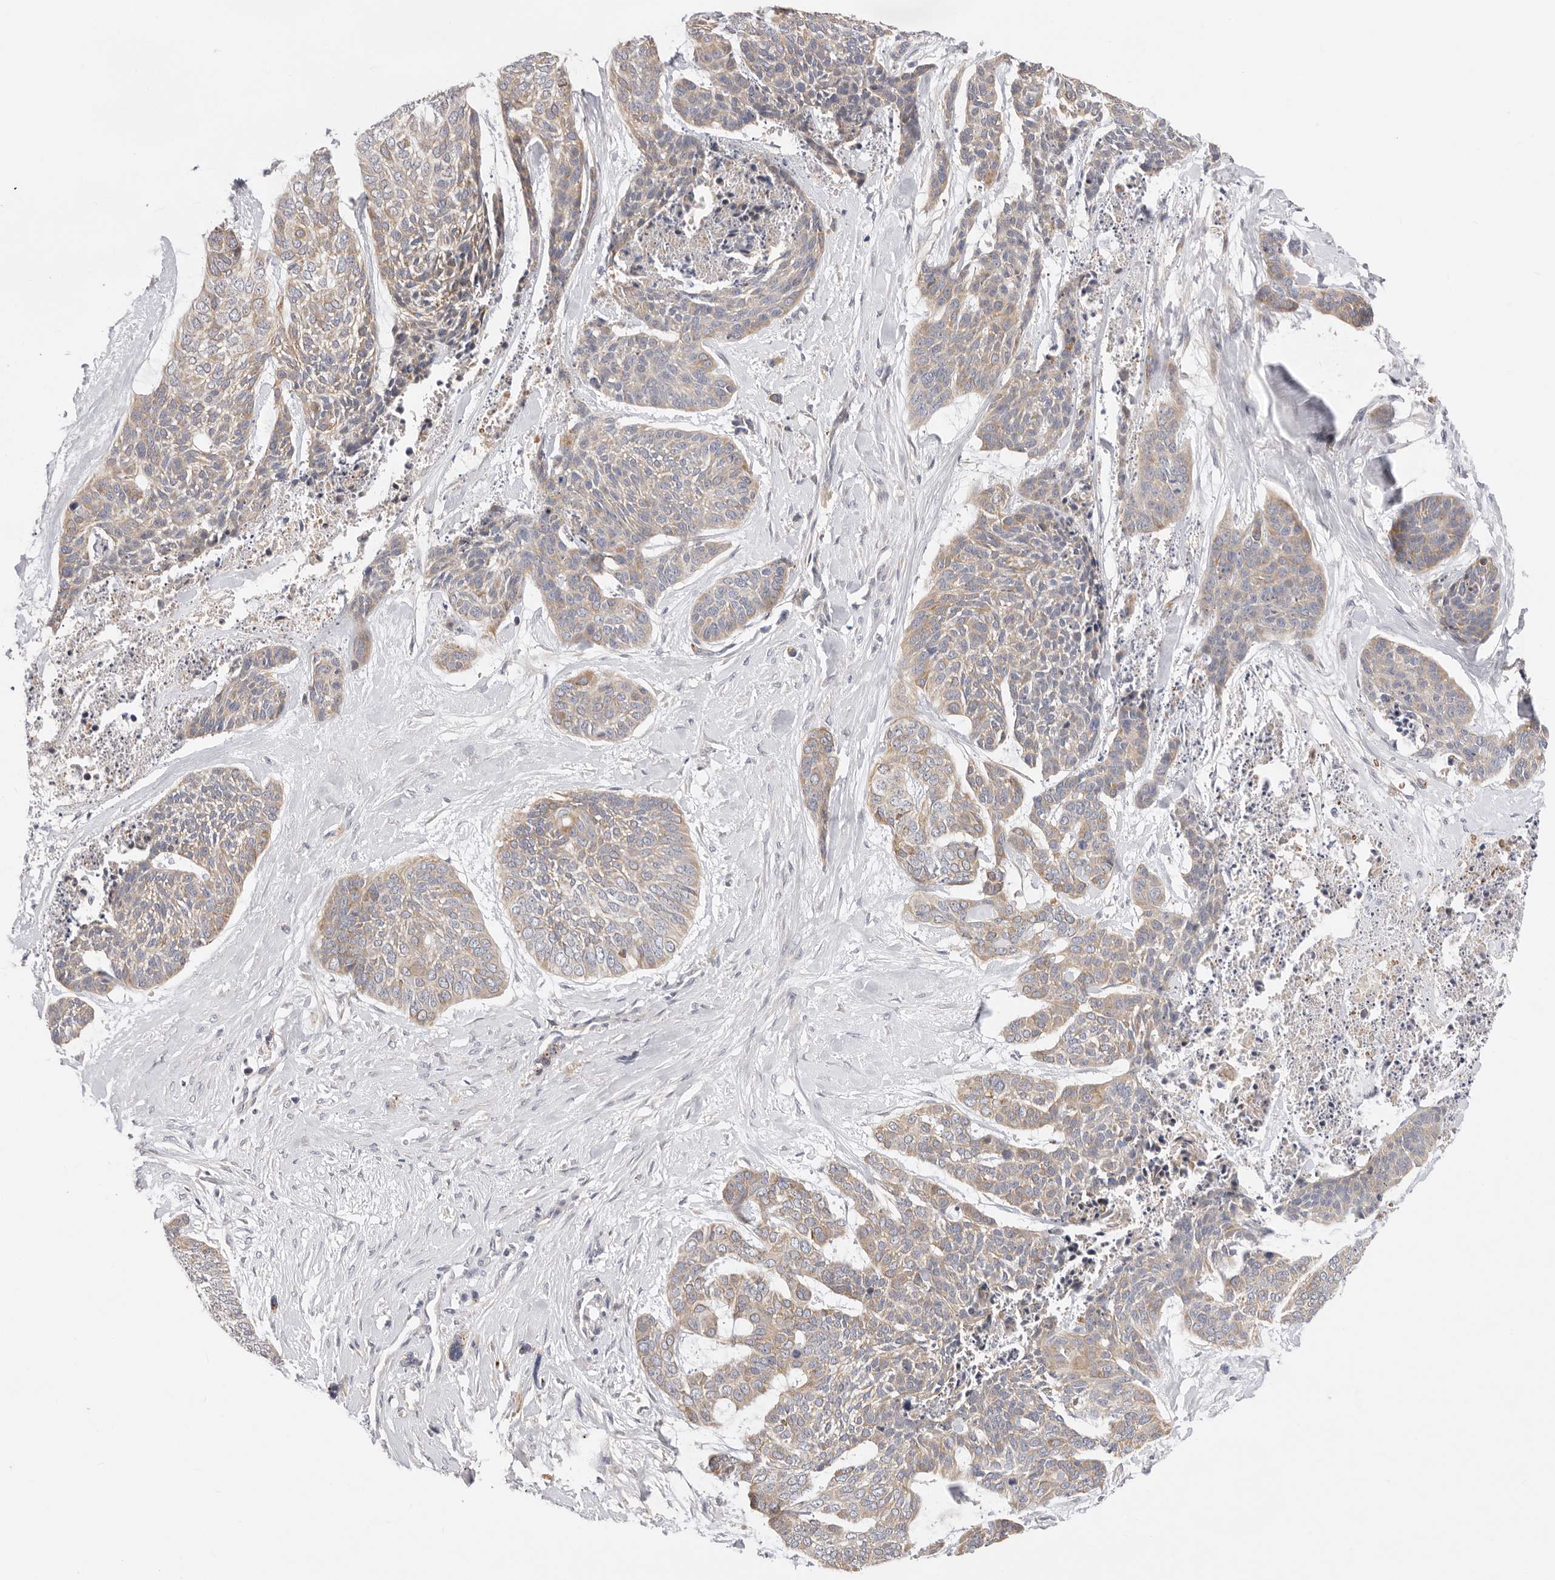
{"staining": {"intensity": "weak", "quantity": ">75%", "location": "cytoplasmic/membranous"}, "tissue": "skin cancer", "cell_type": "Tumor cells", "image_type": "cancer", "snomed": [{"axis": "morphology", "description": "Basal cell carcinoma"}, {"axis": "topography", "description": "Skin"}], "caption": "An immunohistochemistry (IHC) photomicrograph of tumor tissue is shown. Protein staining in brown shows weak cytoplasmic/membranous positivity in basal cell carcinoma (skin) within tumor cells.", "gene": "USH1C", "patient": {"sex": "female", "age": 64}}